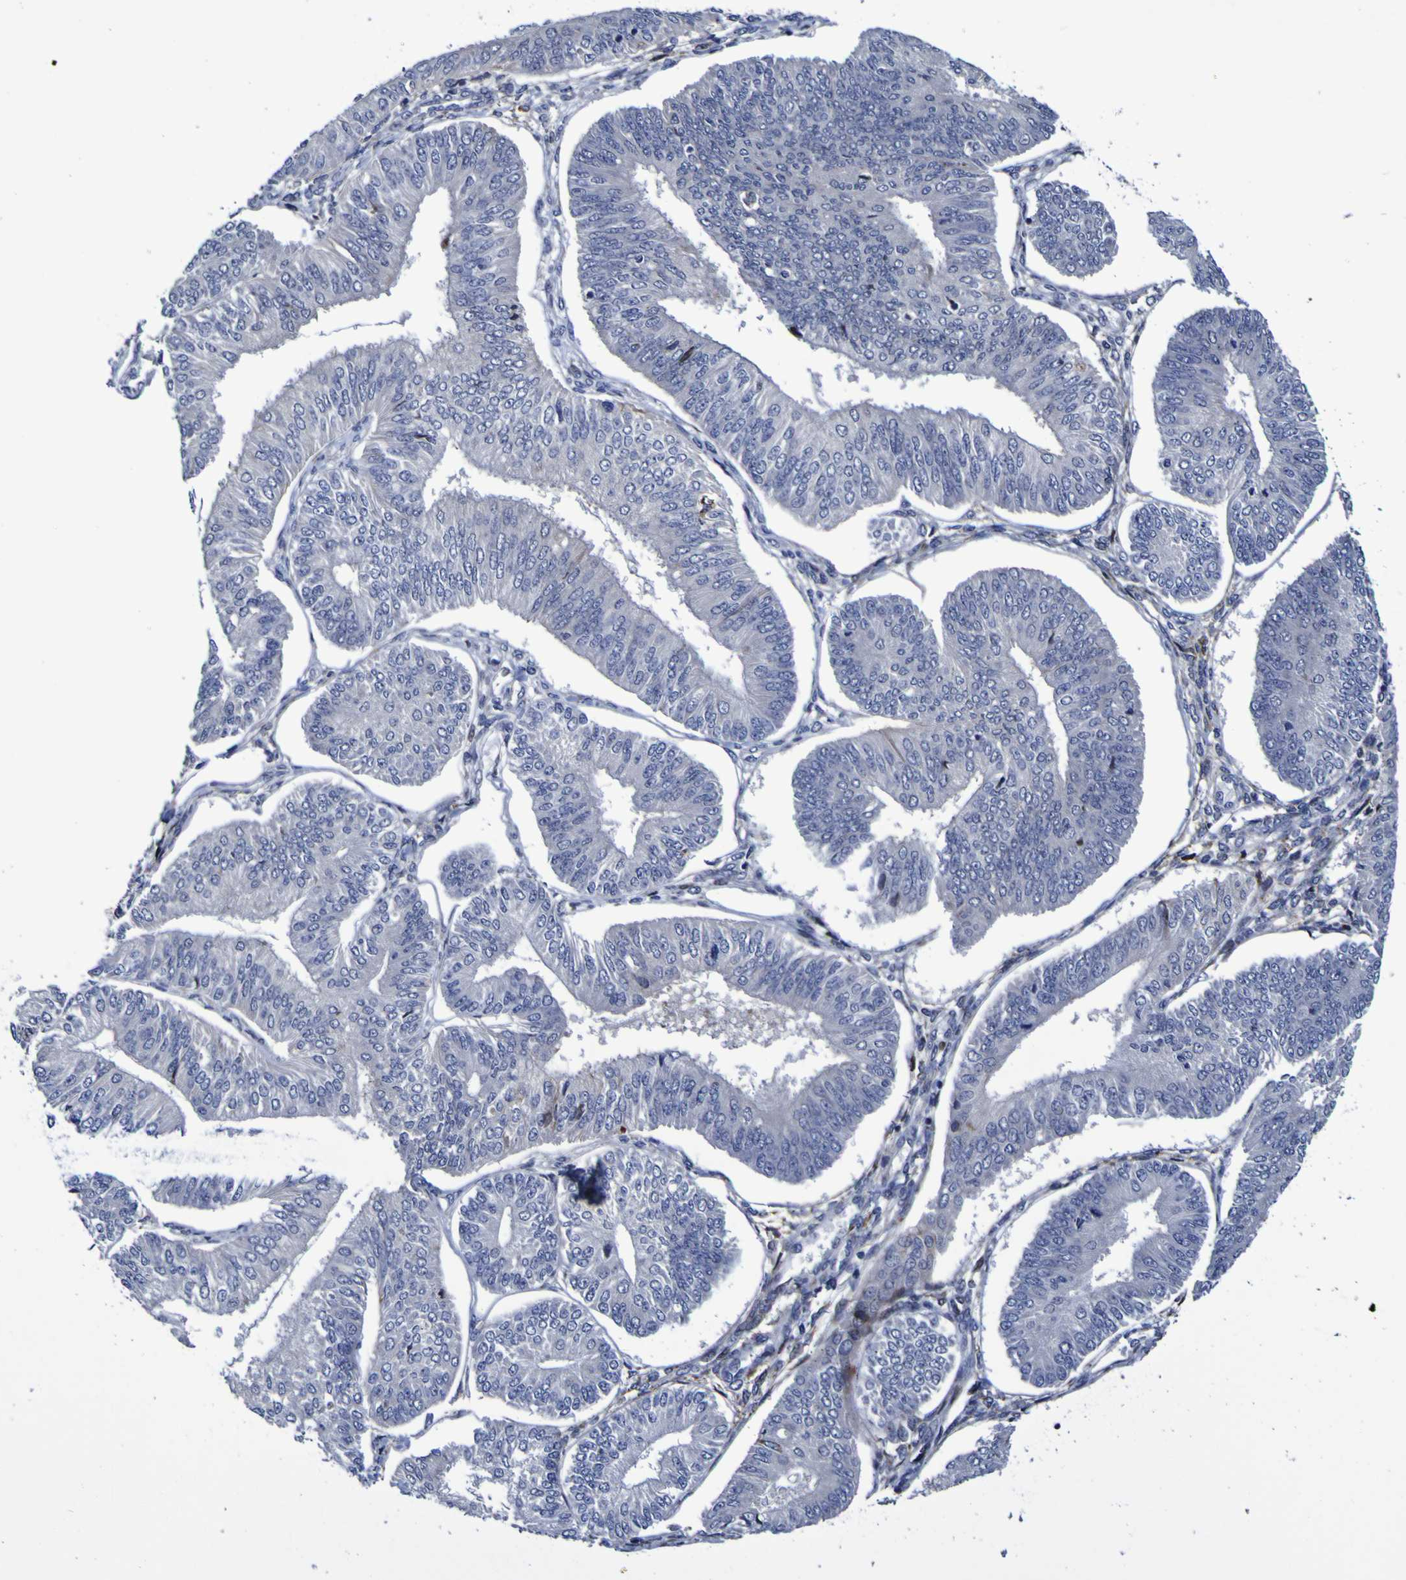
{"staining": {"intensity": "negative", "quantity": "none", "location": "none"}, "tissue": "endometrial cancer", "cell_type": "Tumor cells", "image_type": "cancer", "snomed": [{"axis": "morphology", "description": "Adenocarcinoma, NOS"}, {"axis": "topography", "description": "Endometrium"}], "caption": "DAB immunohistochemical staining of human adenocarcinoma (endometrial) demonstrates no significant staining in tumor cells.", "gene": "MGLL", "patient": {"sex": "female", "age": 58}}